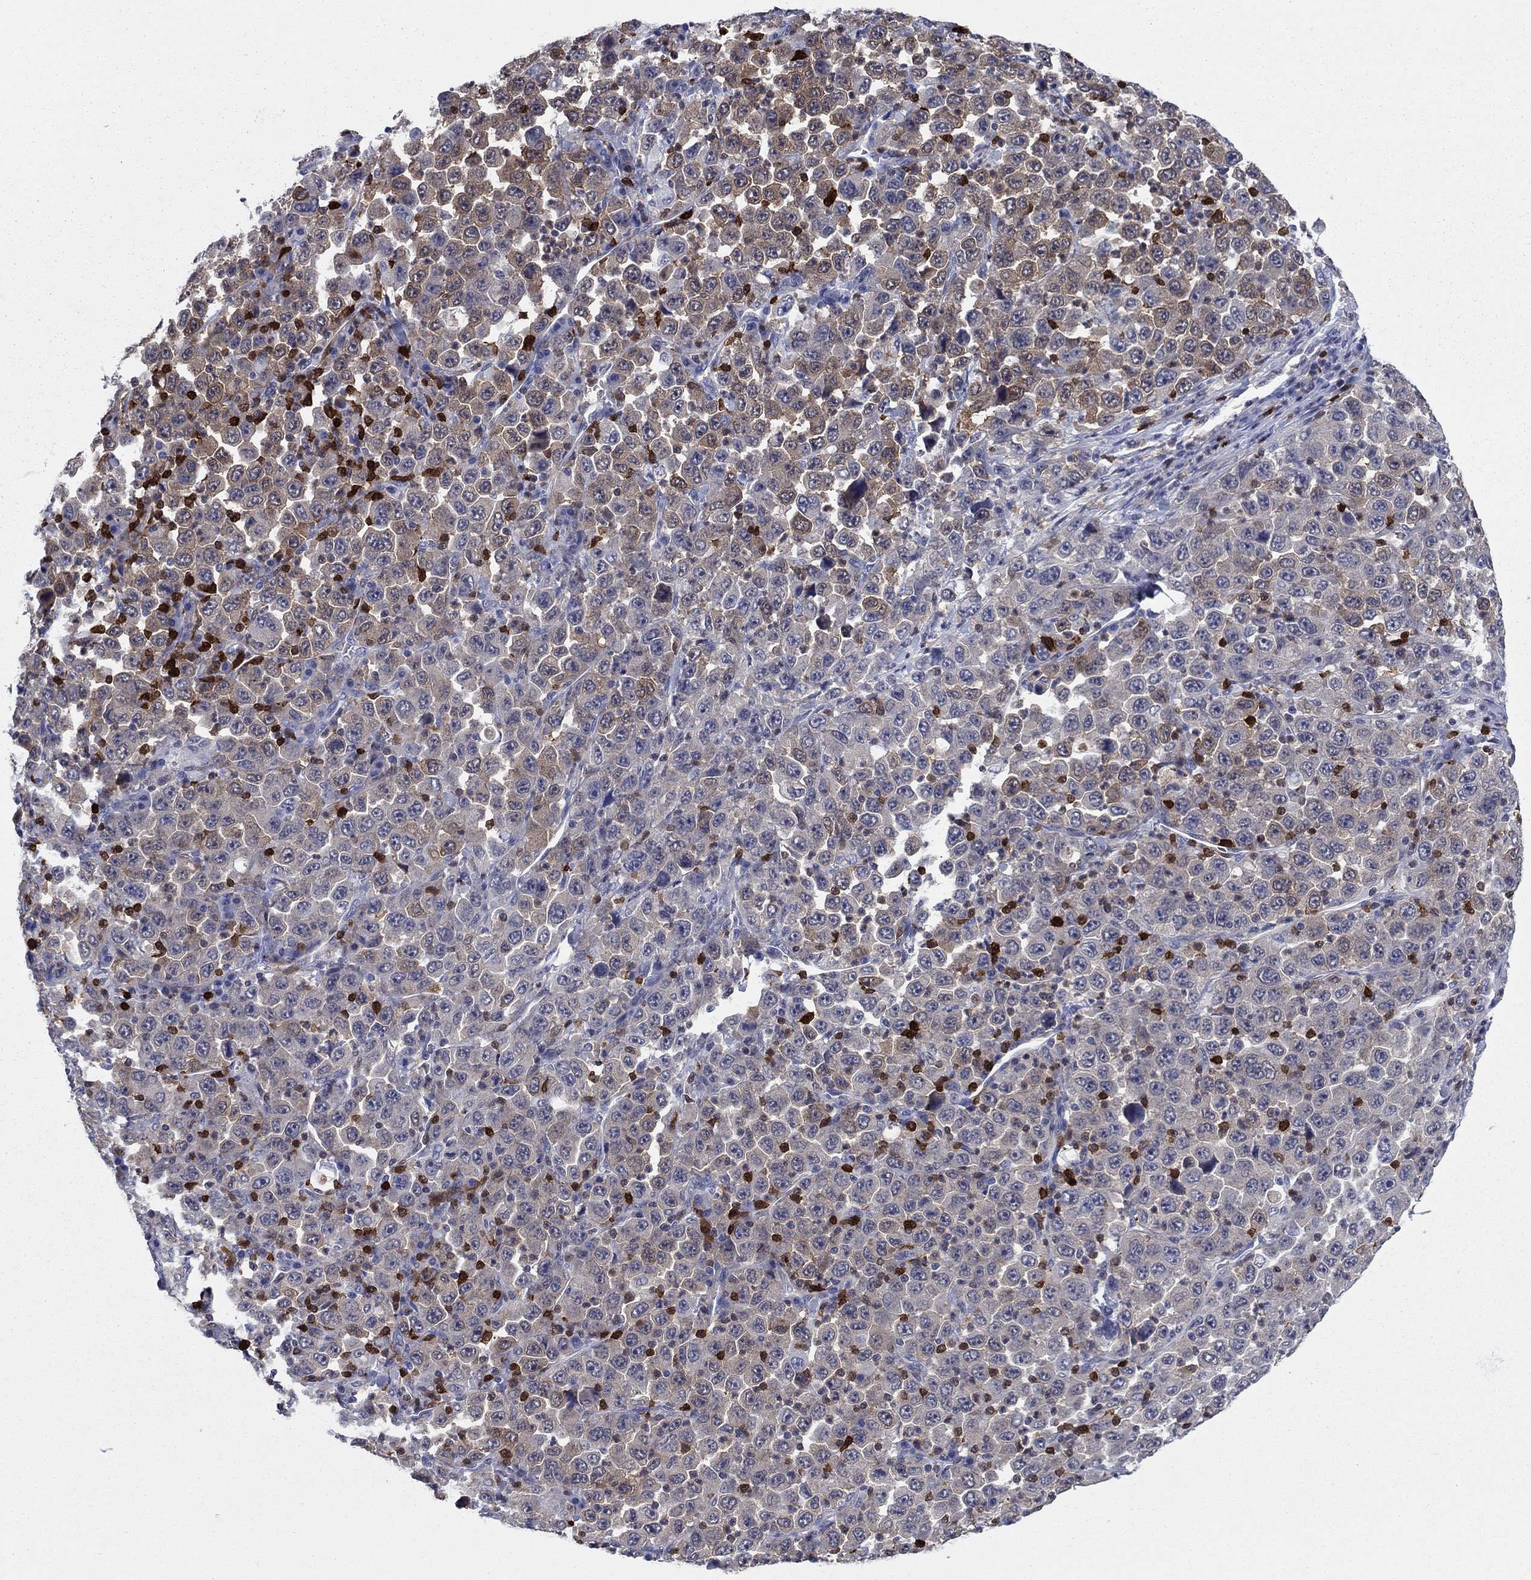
{"staining": {"intensity": "weak", "quantity": "25%-75%", "location": "cytoplasmic/membranous"}, "tissue": "stomach cancer", "cell_type": "Tumor cells", "image_type": "cancer", "snomed": [{"axis": "morphology", "description": "Normal tissue, NOS"}, {"axis": "morphology", "description": "Adenocarcinoma, NOS"}, {"axis": "topography", "description": "Stomach, upper"}, {"axis": "topography", "description": "Stomach"}], "caption": "Brown immunohistochemical staining in human adenocarcinoma (stomach) exhibits weak cytoplasmic/membranous staining in about 25%-75% of tumor cells.", "gene": "STMN1", "patient": {"sex": "male", "age": 59}}